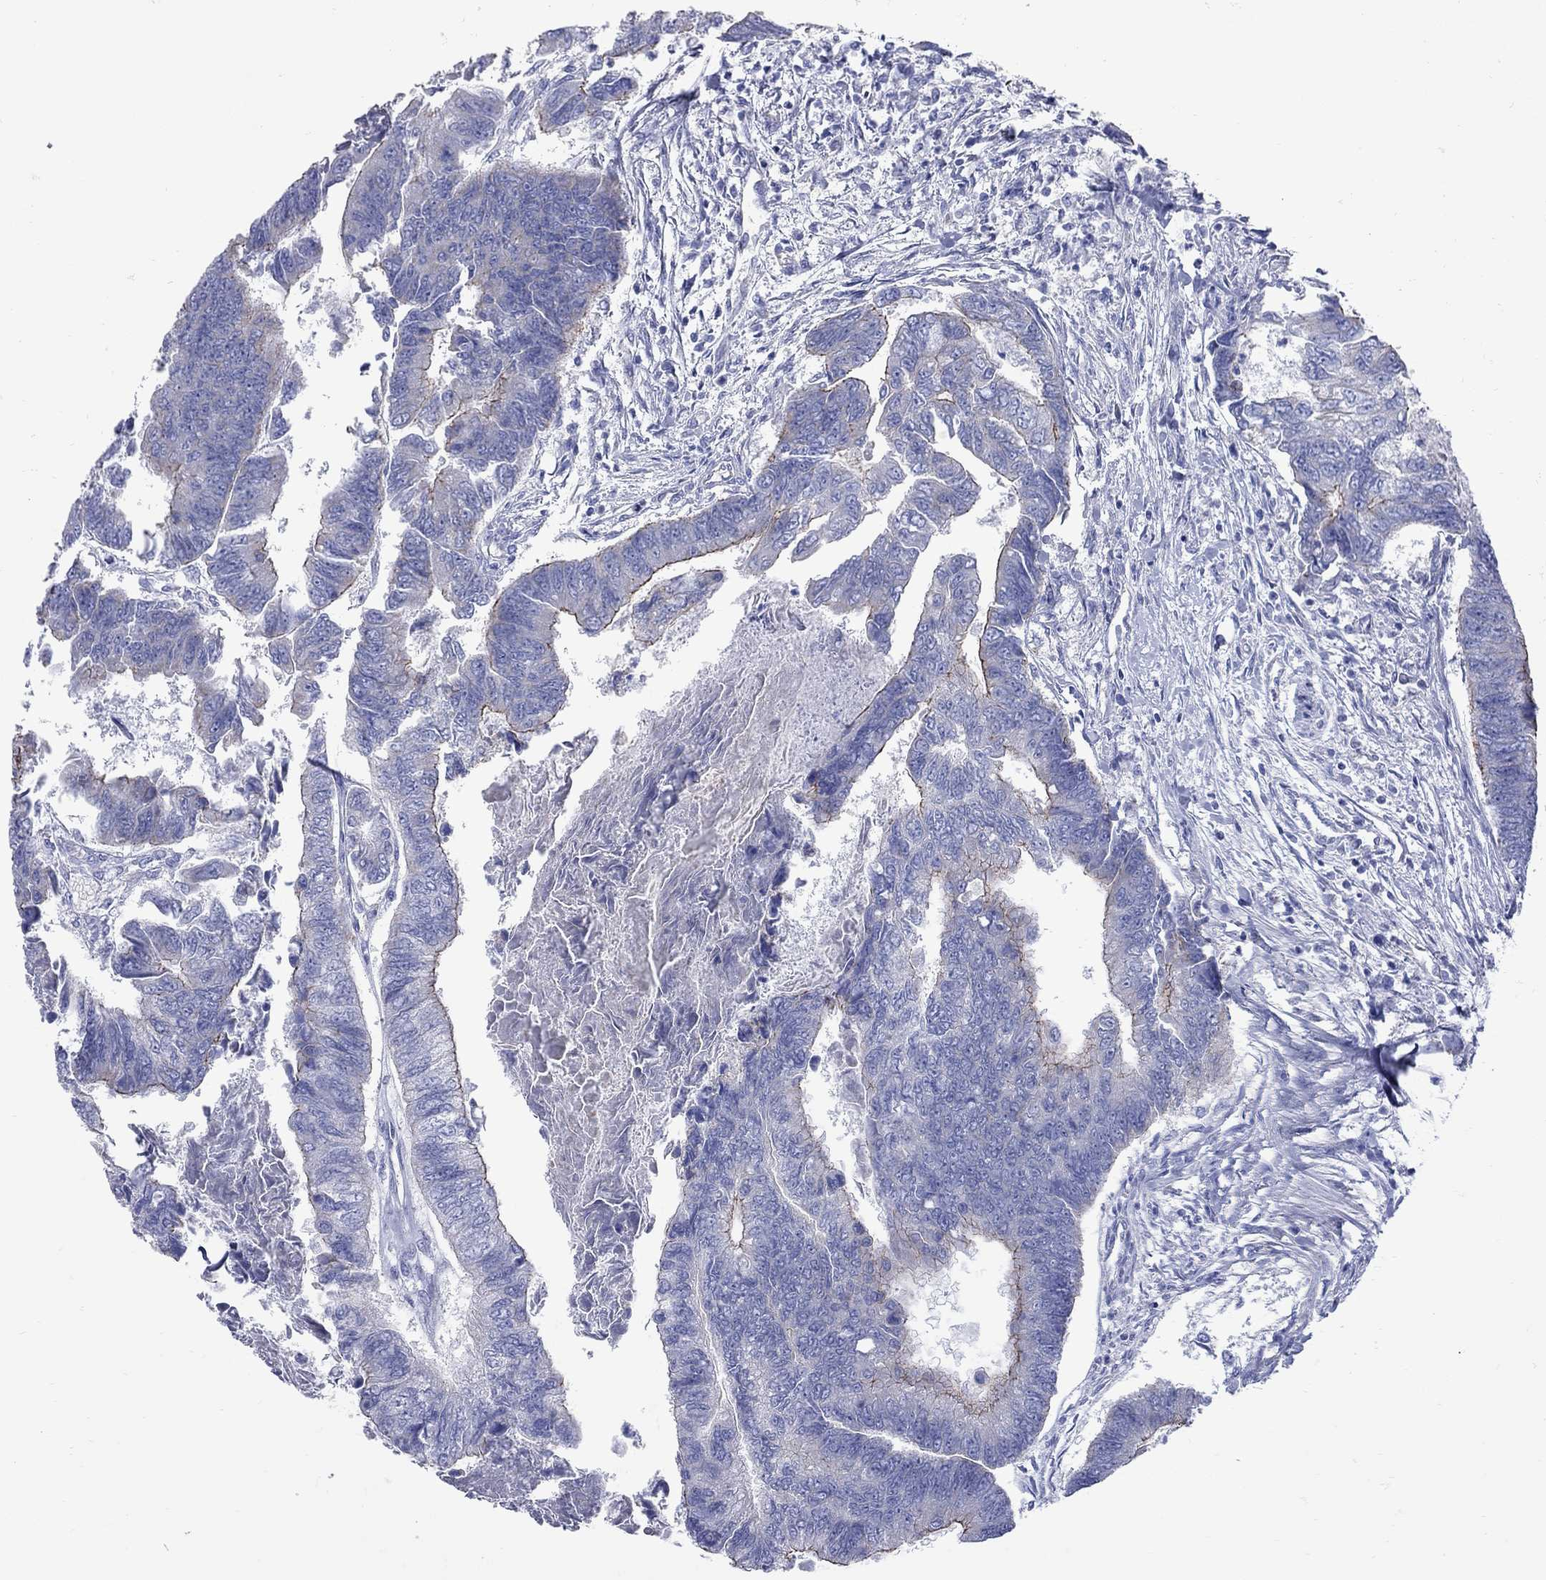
{"staining": {"intensity": "moderate", "quantity": "<25%", "location": "cytoplasmic/membranous"}, "tissue": "colorectal cancer", "cell_type": "Tumor cells", "image_type": "cancer", "snomed": [{"axis": "morphology", "description": "Adenocarcinoma, NOS"}, {"axis": "topography", "description": "Colon"}], "caption": "Immunohistochemical staining of adenocarcinoma (colorectal) demonstrates low levels of moderate cytoplasmic/membranous protein staining in about <25% of tumor cells.", "gene": "PDZD3", "patient": {"sex": "female", "age": 65}}